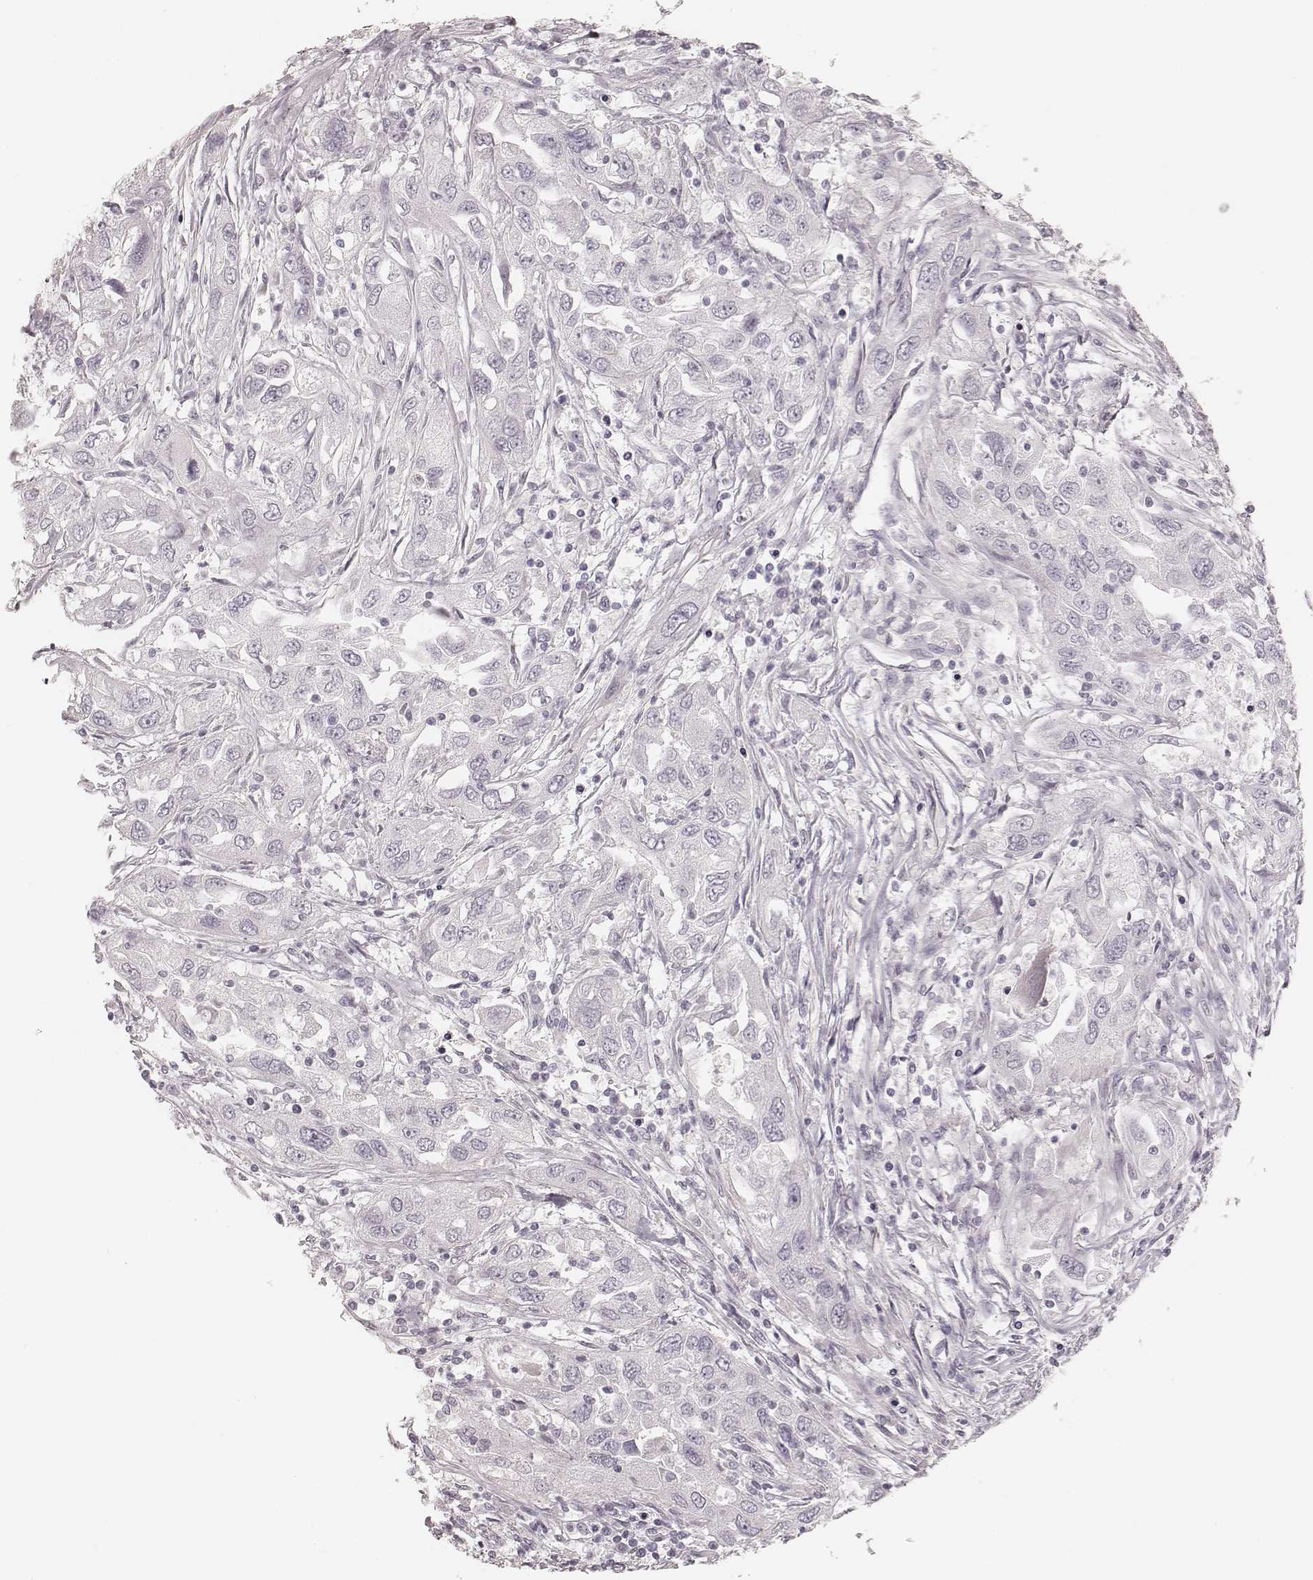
{"staining": {"intensity": "negative", "quantity": "none", "location": "none"}, "tissue": "urothelial cancer", "cell_type": "Tumor cells", "image_type": "cancer", "snomed": [{"axis": "morphology", "description": "Urothelial carcinoma, High grade"}, {"axis": "topography", "description": "Urinary bladder"}], "caption": "Immunohistochemistry photomicrograph of neoplastic tissue: human urothelial carcinoma (high-grade) stained with DAB (3,3'-diaminobenzidine) displays no significant protein expression in tumor cells. Nuclei are stained in blue.", "gene": "SPATA24", "patient": {"sex": "male", "age": 76}}